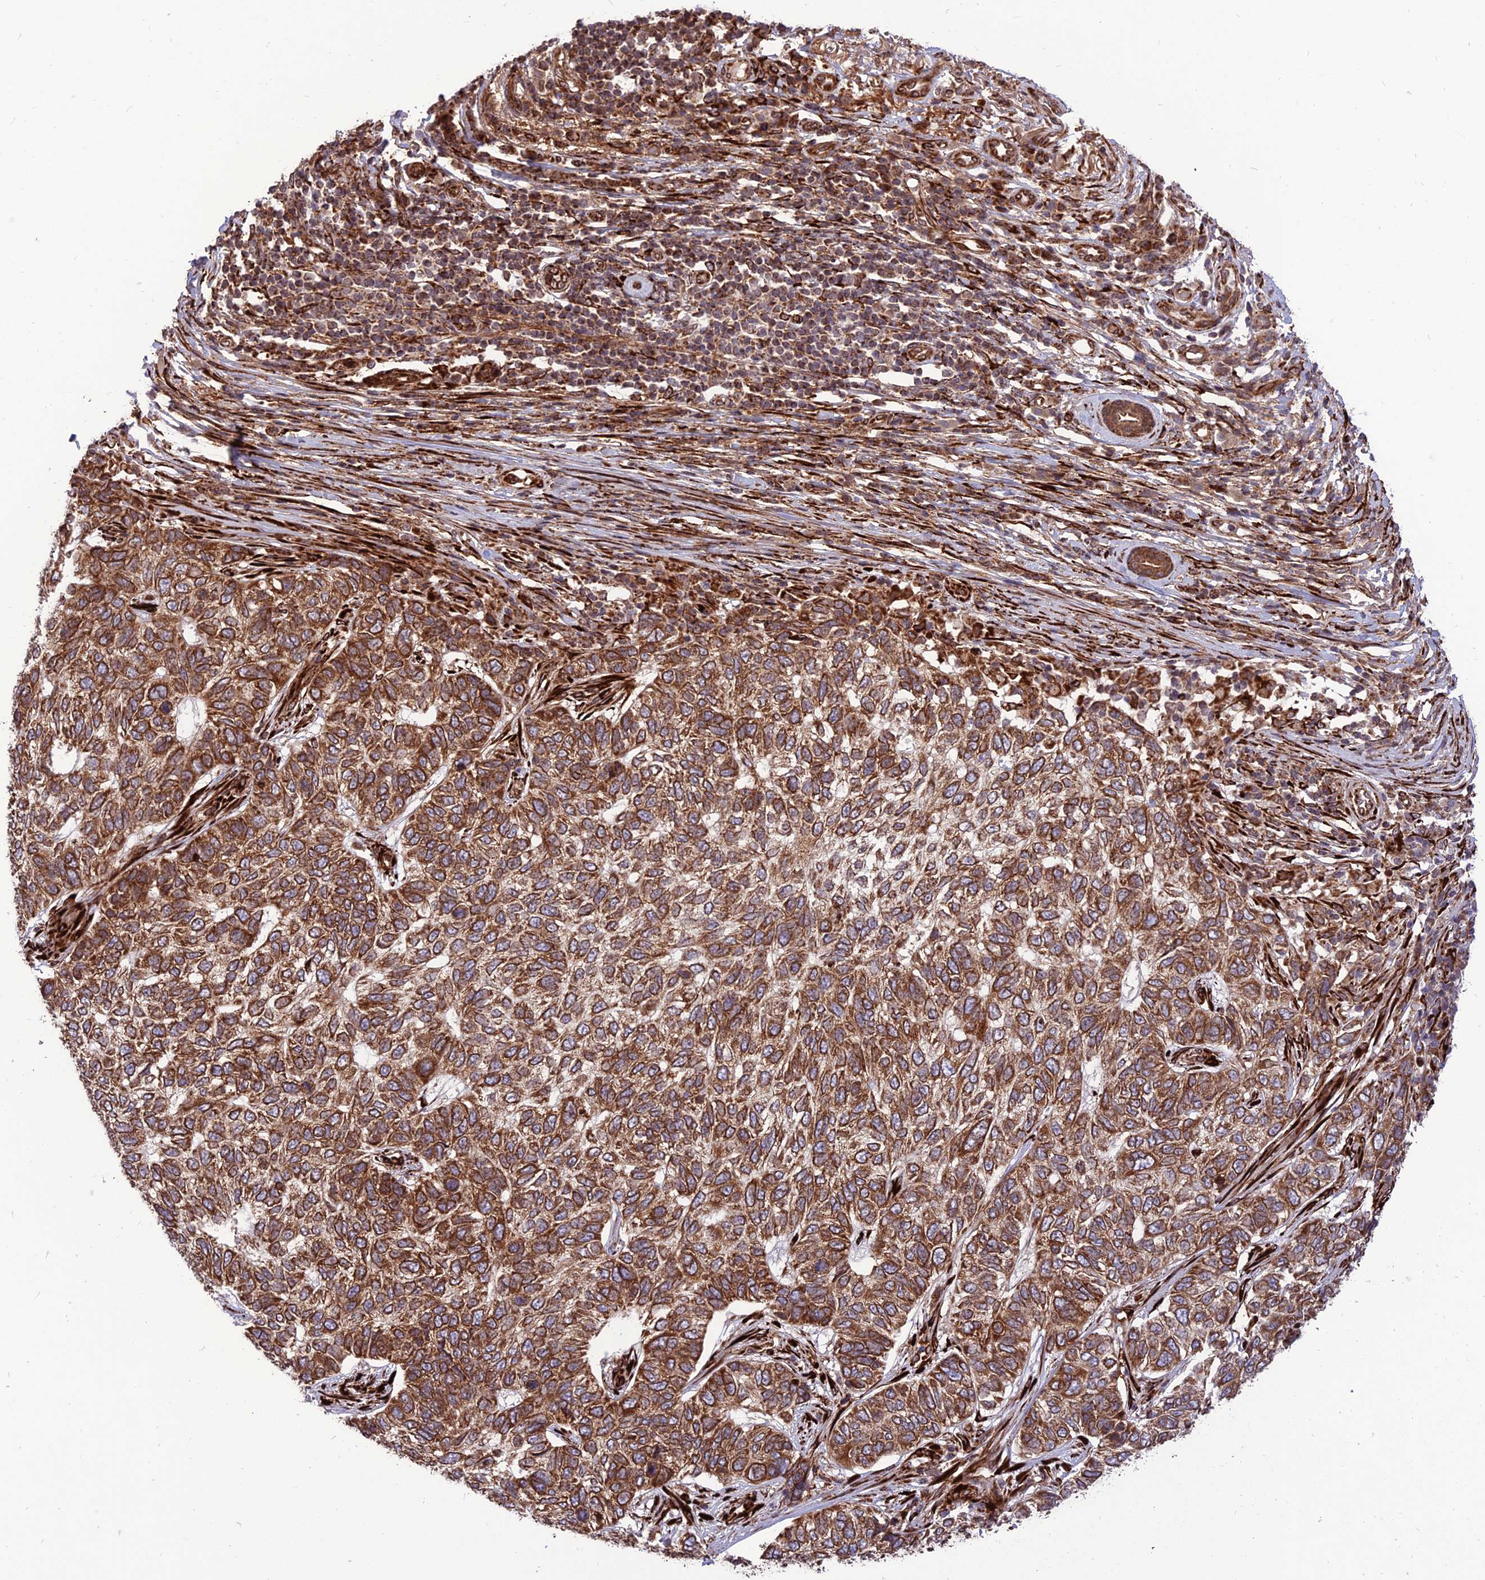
{"staining": {"intensity": "strong", "quantity": ">75%", "location": "cytoplasmic/membranous"}, "tissue": "skin cancer", "cell_type": "Tumor cells", "image_type": "cancer", "snomed": [{"axis": "morphology", "description": "Basal cell carcinoma"}, {"axis": "topography", "description": "Skin"}], "caption": "Approximately >75% of tumor cells in skin cancer reveal strong cytoplasmic/membranous protein staining as visualized by brown immunohistochemical staining.", "gene": "CRTAP", "patient": {"sex": "female", "age": 65}}